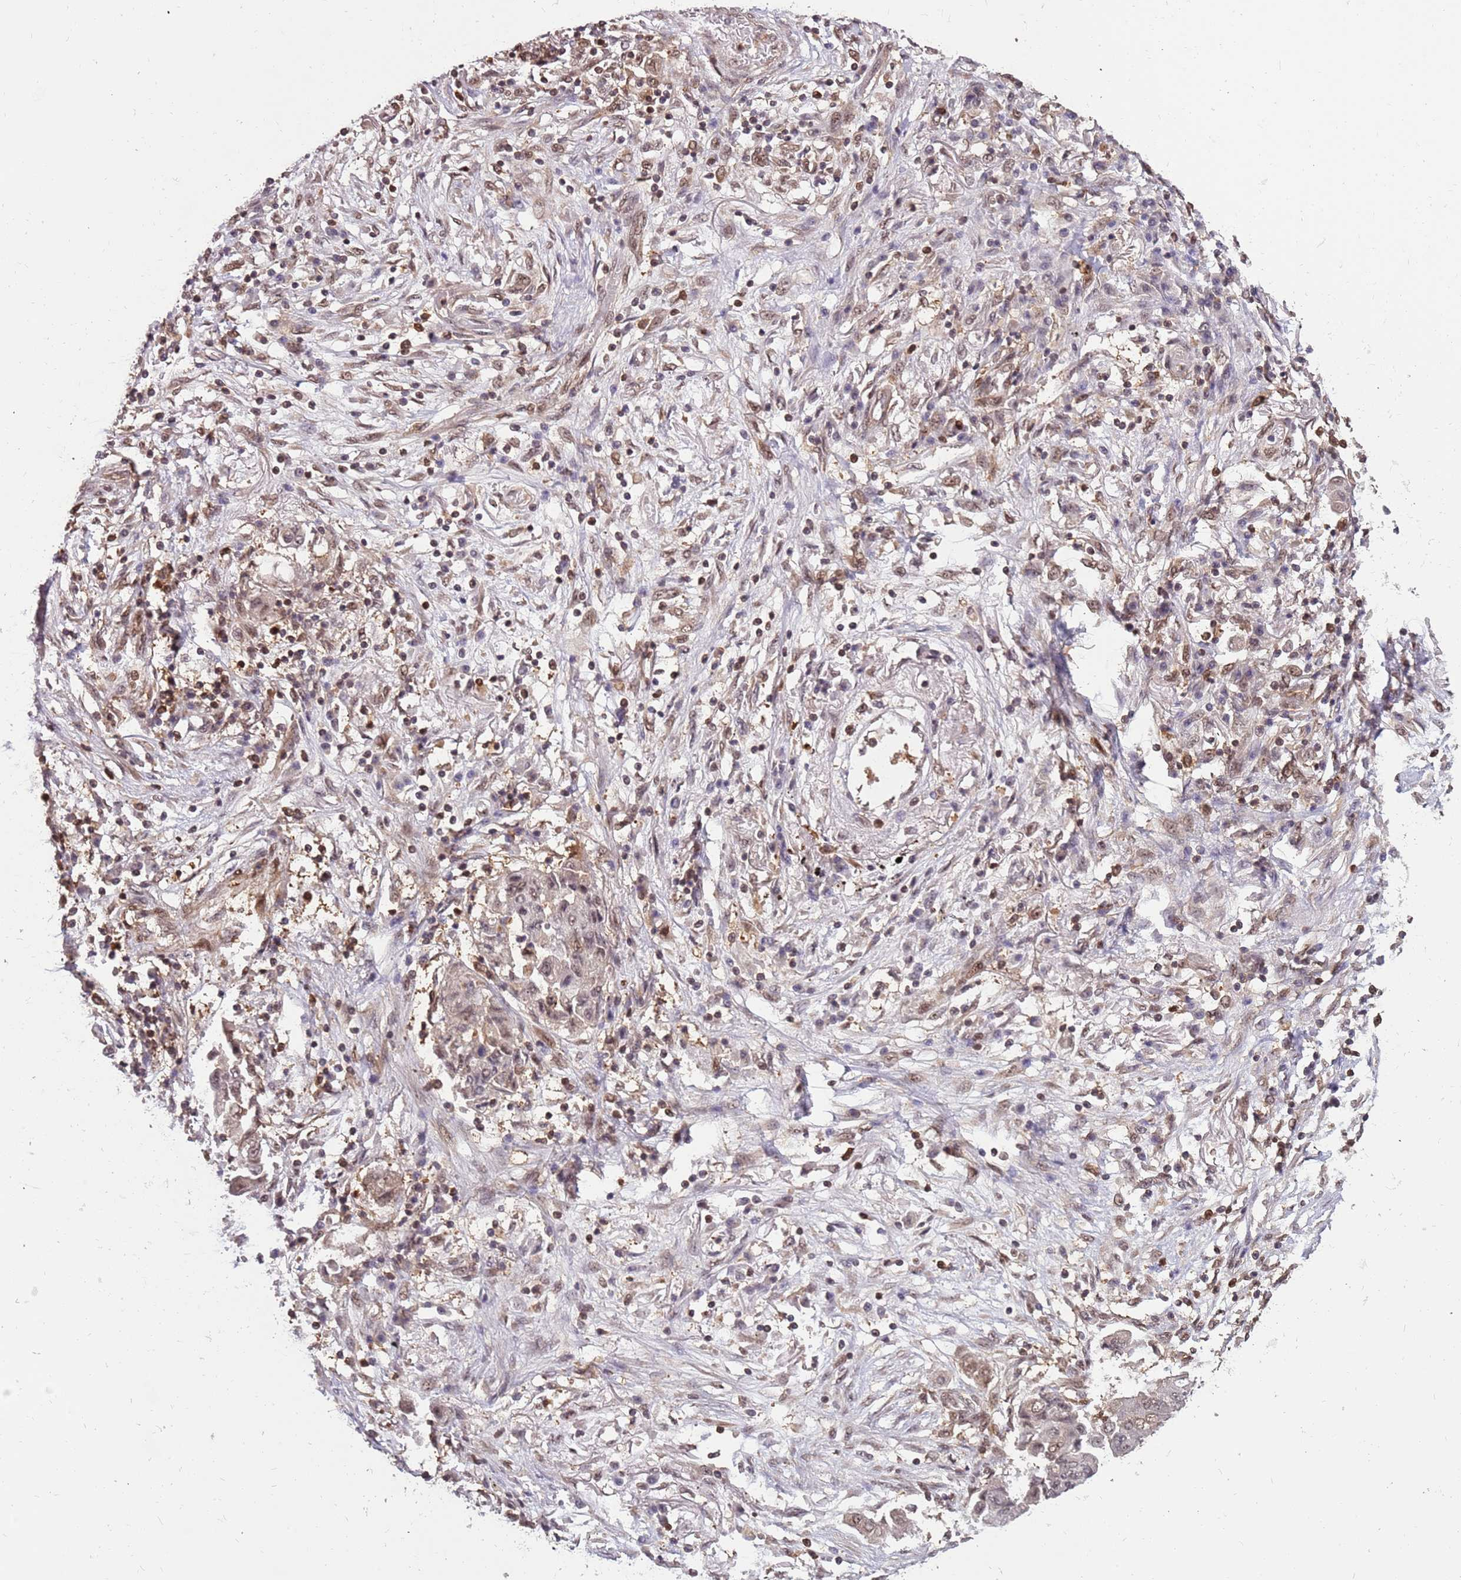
{"staining": {"intensity": "weak", "quantity": "25%-75%", "location": "nuclear"}, "tissue": "lung cancer", "cell_type": "Tumor cells", "image_type": "cancer", "snomed": [{"axis": "morphology", "description": "Squamous cell carcinoma, NOS"}, {"axis": "topography", "description": "Lung"}], "caption": "An image showing weak nuclear positivity in approximately 25%-75% of tumor cells in lung cancer, as visualized by brown immunohistochemical staining.", "gene": "GBP2", "patient": {"sex": "male", "age": 74}}